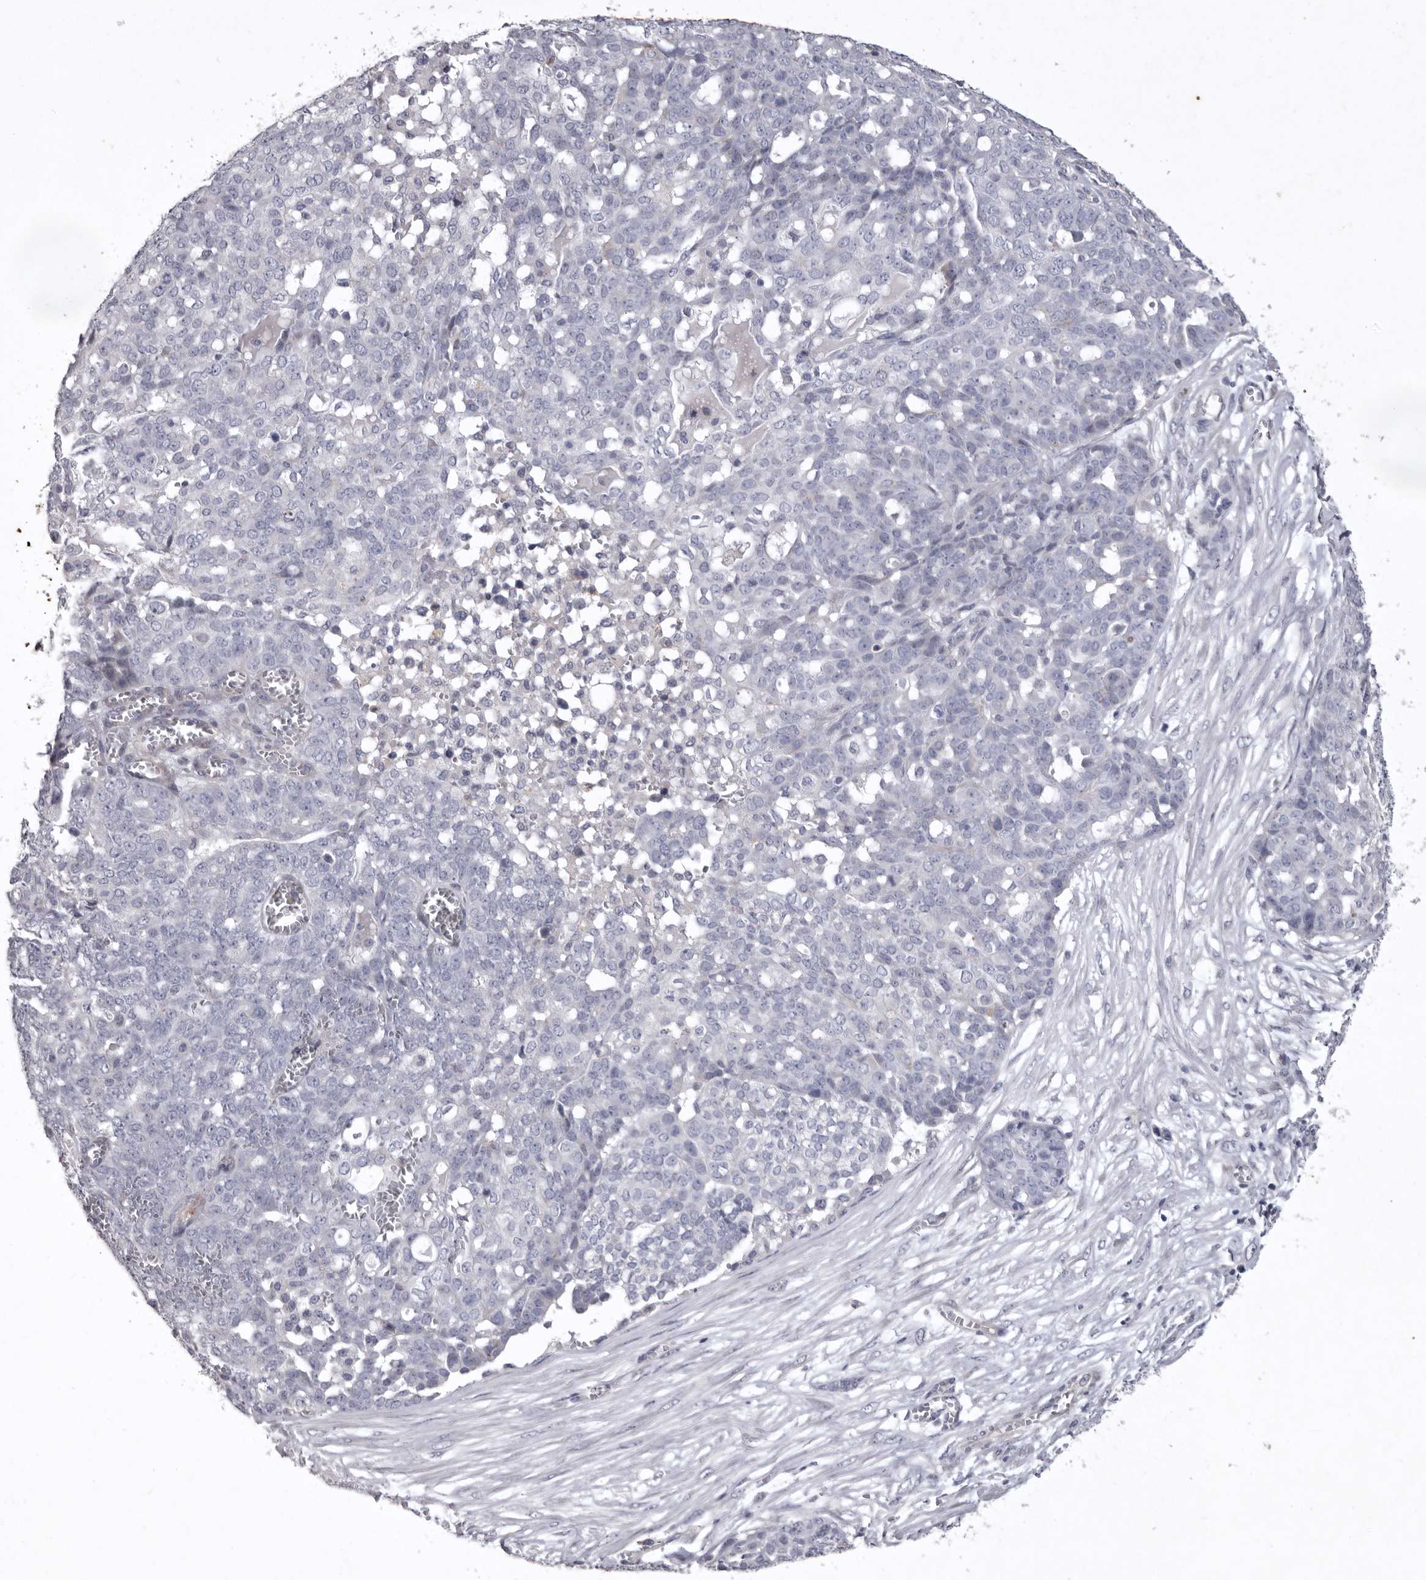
{"staining": {"intensity": "negative", "quantity": "none", "location": "none"}, "tissue": "ovarian cancer", "cell_type": "Tumor cells", "image_type": "cancer", "snomed": [{"axis": "morphology", "description": "Cystadenocarcinoma, serous, NOS"}, {"axis": "topography", "description": "Soft tissue"}, {"axis": "topography", "description": "Ovary"}], "caption": "Immunohistochemical staining of human ovarian cancer demonstrates no significant expression in tumor cells. The staining is performed using DAB (3,3'-diaminobenzidine) brown chromogen with nuclei counter-stained in using hematoxylin.", "gene": "NKAIN4", "patient": {"sex": "female", "age": 57}}